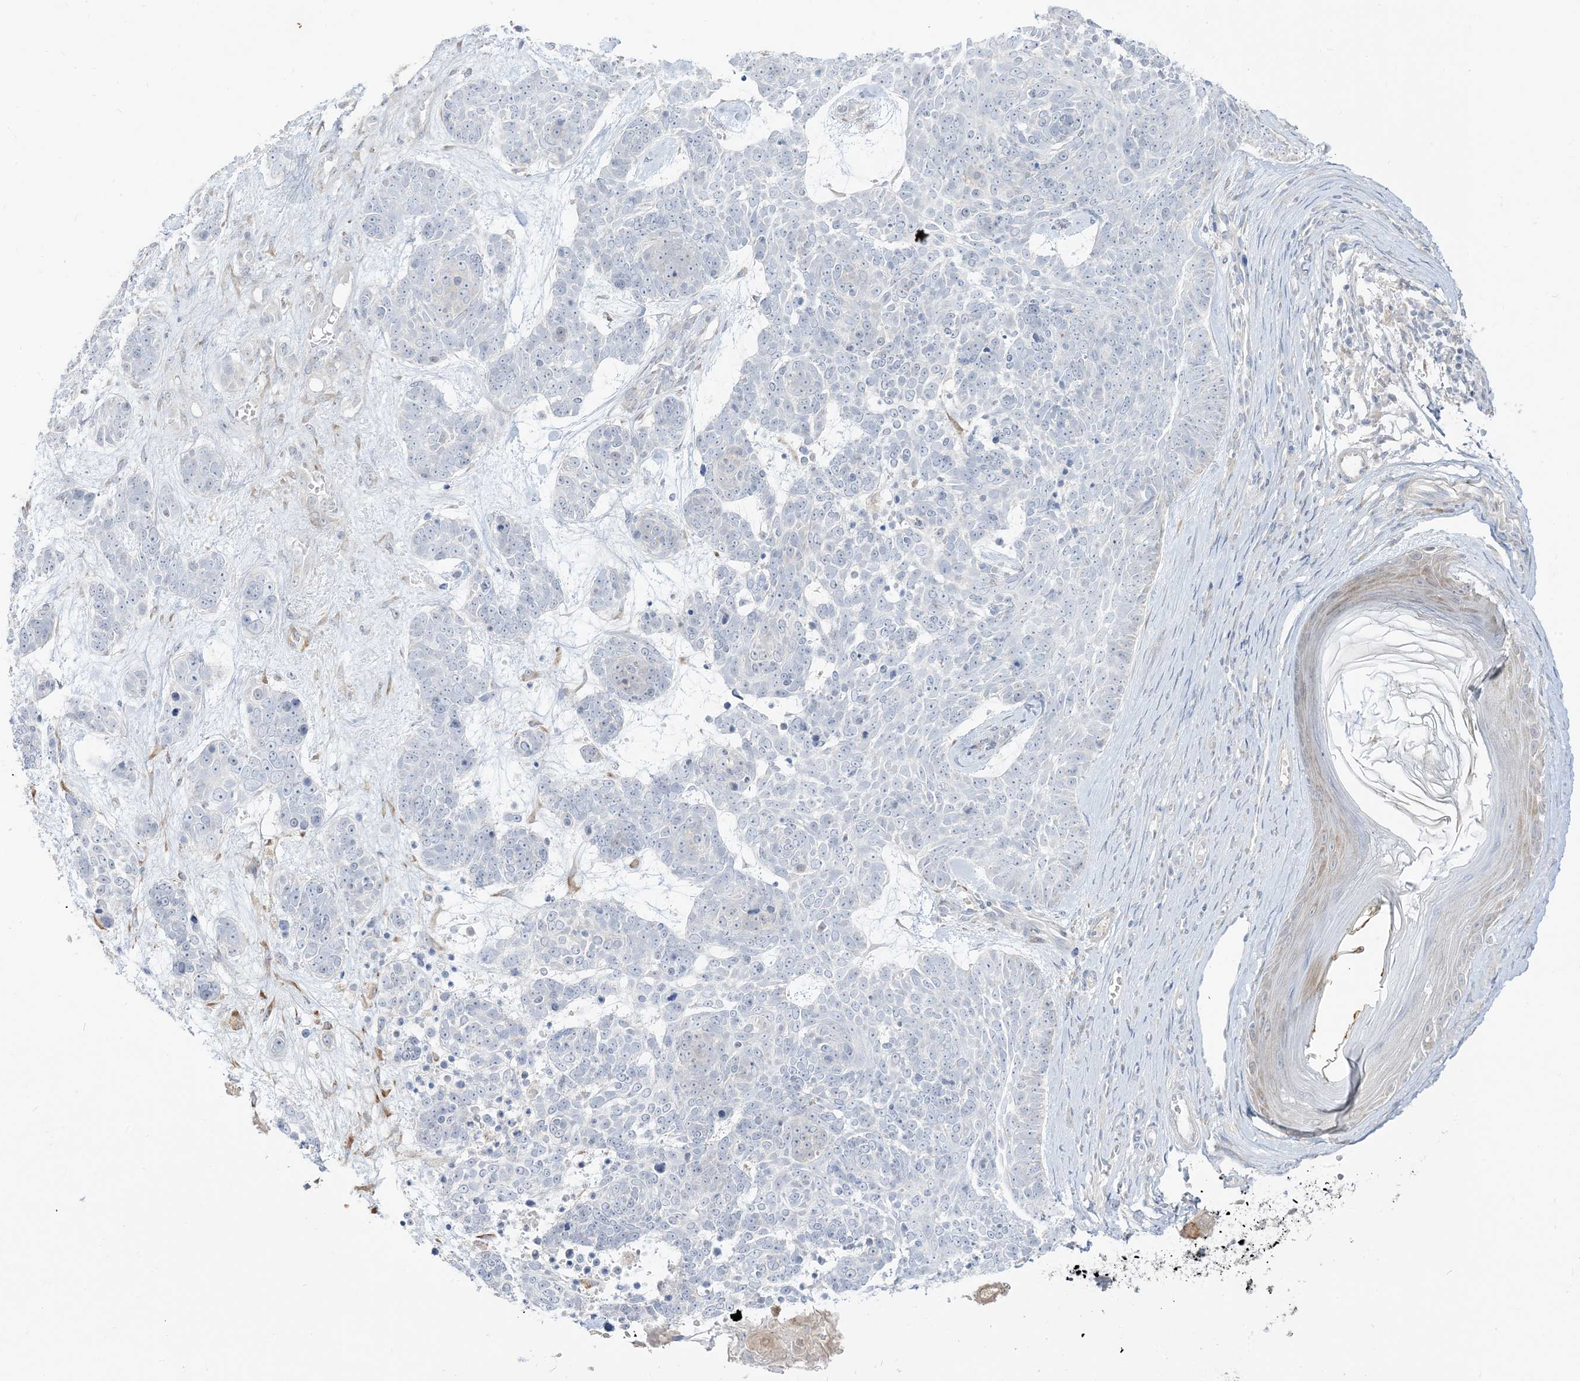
{"staining": {"intensity": "negative", "quantity": "none", "location": "none"}, "tissue": "skin cancer", "cell_type": "Tumor cells", "image_type": "cancer", "snomed": [{"axis": "morphology", "description": "Basal cell carcinoma"}, {"axis": "topography", "description": "Skin"}], "caption": "An IHC photomicrograph of skin basal cell carcinoma is shown. There is no staining in tumor cells of skin basal cell carcinoma.", "gene": "LOXL3", "patient": {"sex": "female", "age": 81}}